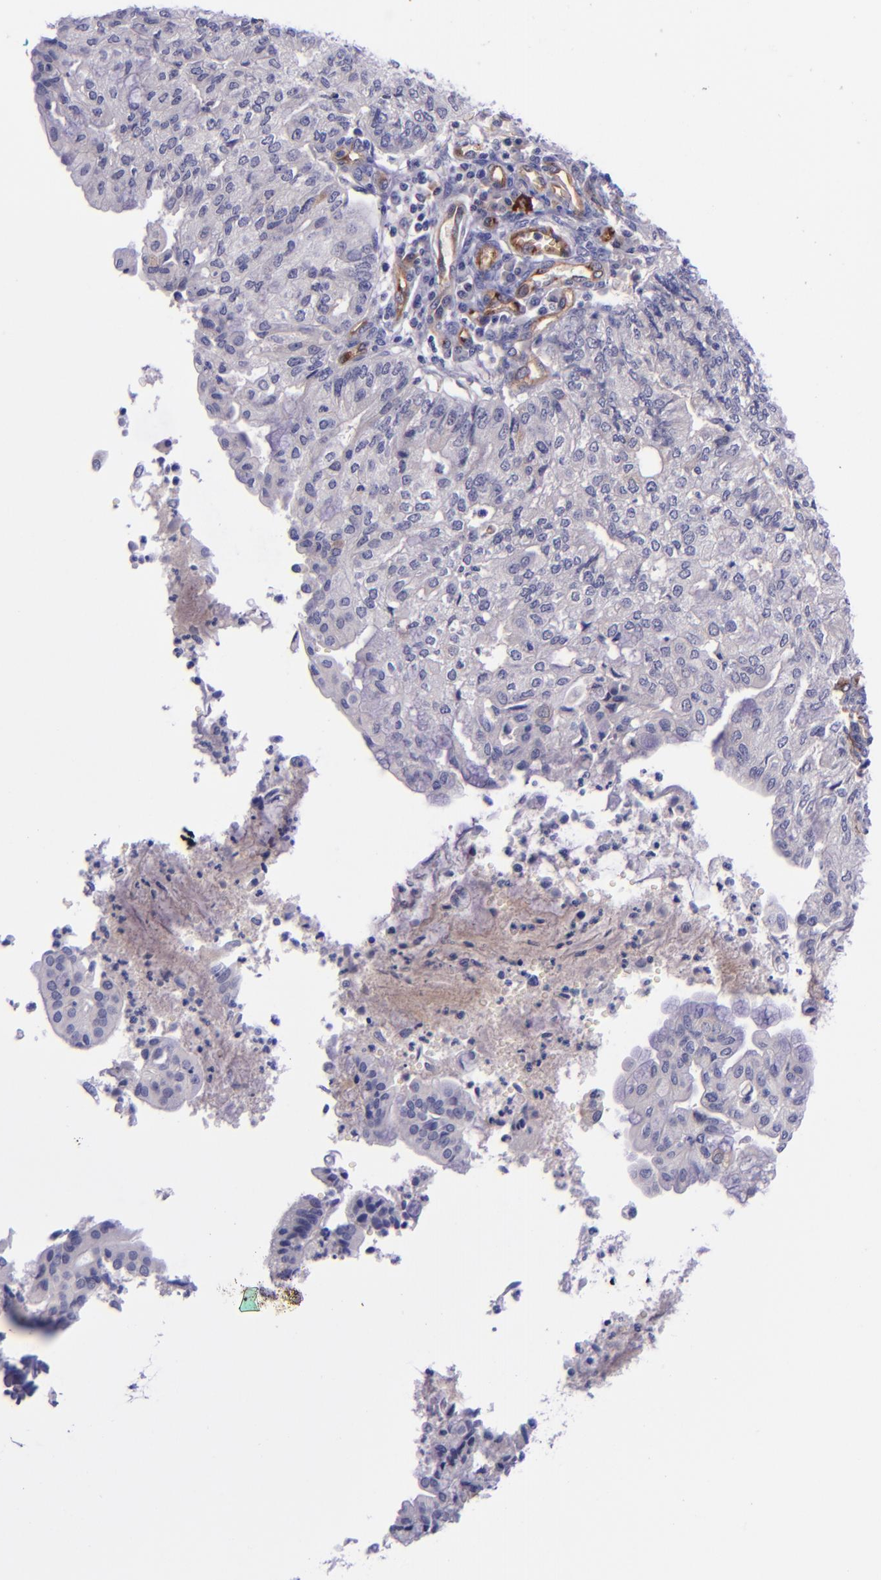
{"staining": {"intensity": "negative", "quantity": "none", "location": "none"}, "tissue": "endometrial cancer", "cell_type": "Tumor cells", "image_type": "cancer", "snomed": [{"axis": "morphology", "description": "Adenocarcinoma, NOS"}, {"axis": "topography", "description": "Endometrium"}], "caption": "Immunohistochemistry micrograph of human endometrial adenocarcinoma stained for a protein (brown), which demonstrates no positivity in tumor cells.", "gene": "NOS3", "patient": {"sex": "female", "age": 59}}